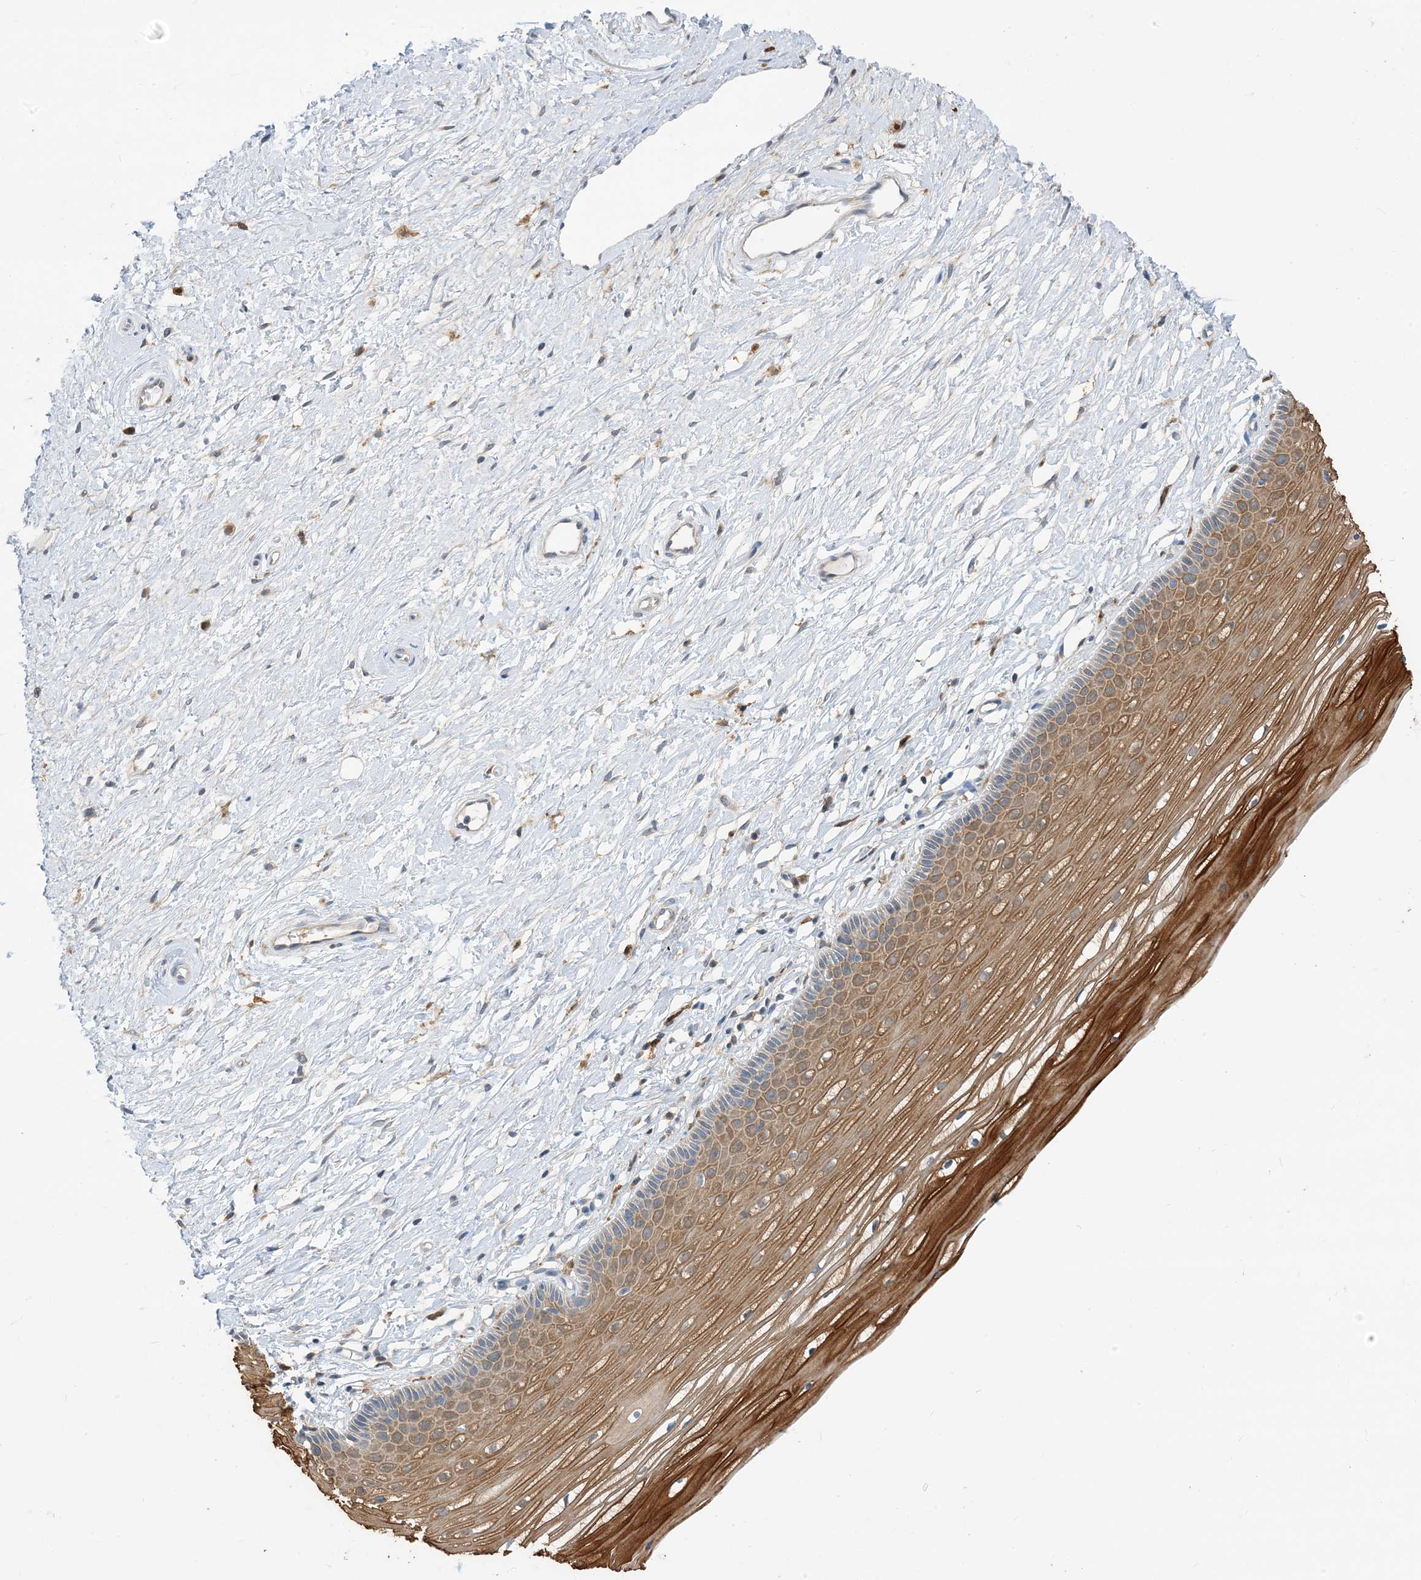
{"staining": {"intensity": "moderate", "quantity": "25%-75%", "location": "cytoplasmic/membranous"}, "tissue": "vagina", "cell_type": "Squamous epithelial cells", "image_type": "normal", "snomed": [{"axis": "morphology", "description": "Normal tissue, NOS"}, {"axis": "topography", "description": "Vagina"}, {"axis": "topography", "description": "Cervix"}], "caption": "Vagina stained with immunohistochemistry exhibits moderate cytoplasmic/membranous staining in about 25%-75% of squamous epithelial cells.", "gene": "NAGK", "patient": {"sex": "female", "age": 40}}